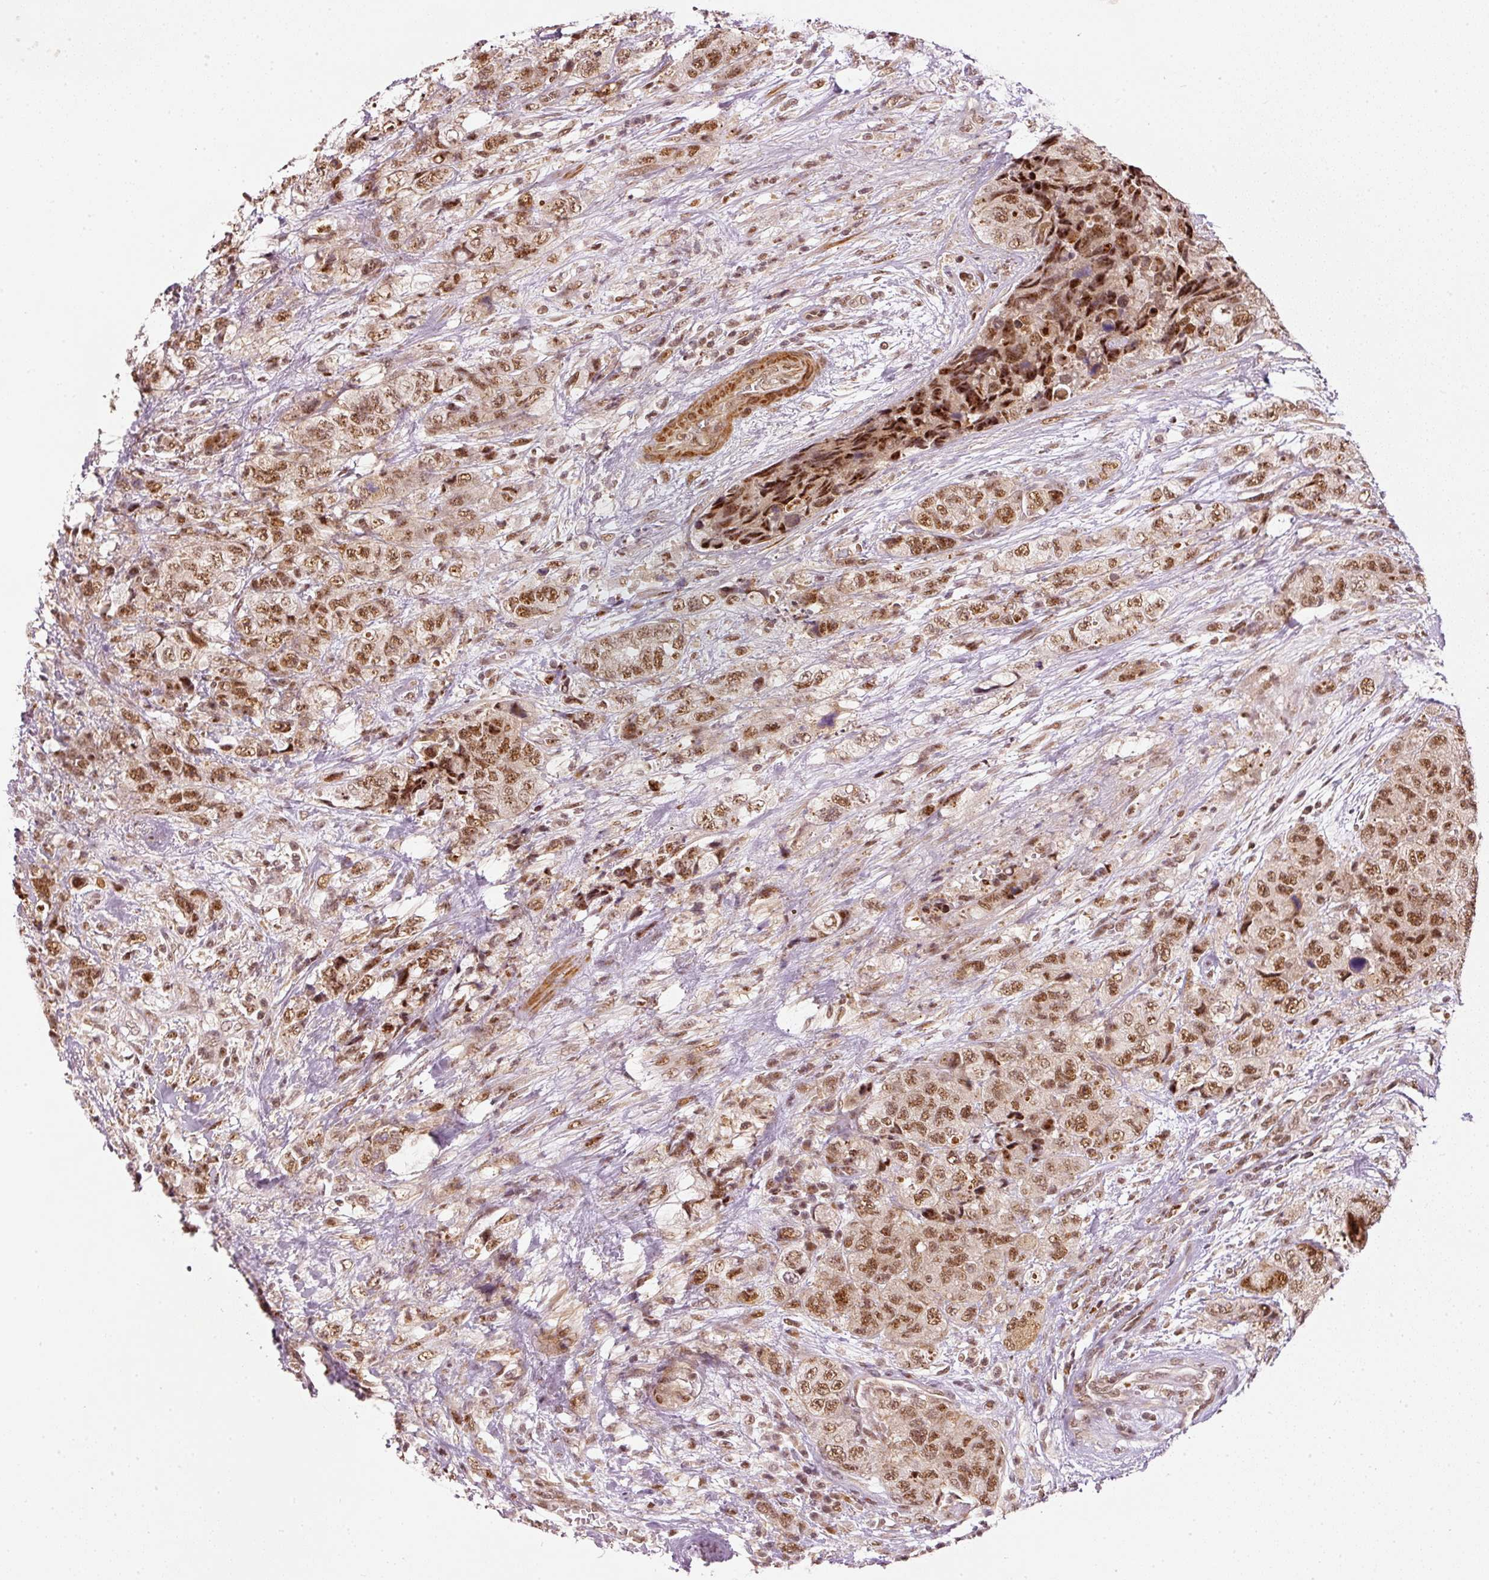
{"staining": {"intensity": "moderate", "quantity": ">75%", "location": "nuclear"}, "tissue": "urothelial cancer", "cell_type": "Tumor cells", "image_type": "cancer", "snomed": [{"axis": "morphology", "description": "Urothelial carcinoma, High grade"}, {"axis": "topography", "description": "Urinary bladder"}], "caption": "A brown stain highlights moderate nuclear positivity of a protein in human urothelial cancer tumor cells.", "gene": "THOC6", "patient": {"sex": "female", "age": 78}}